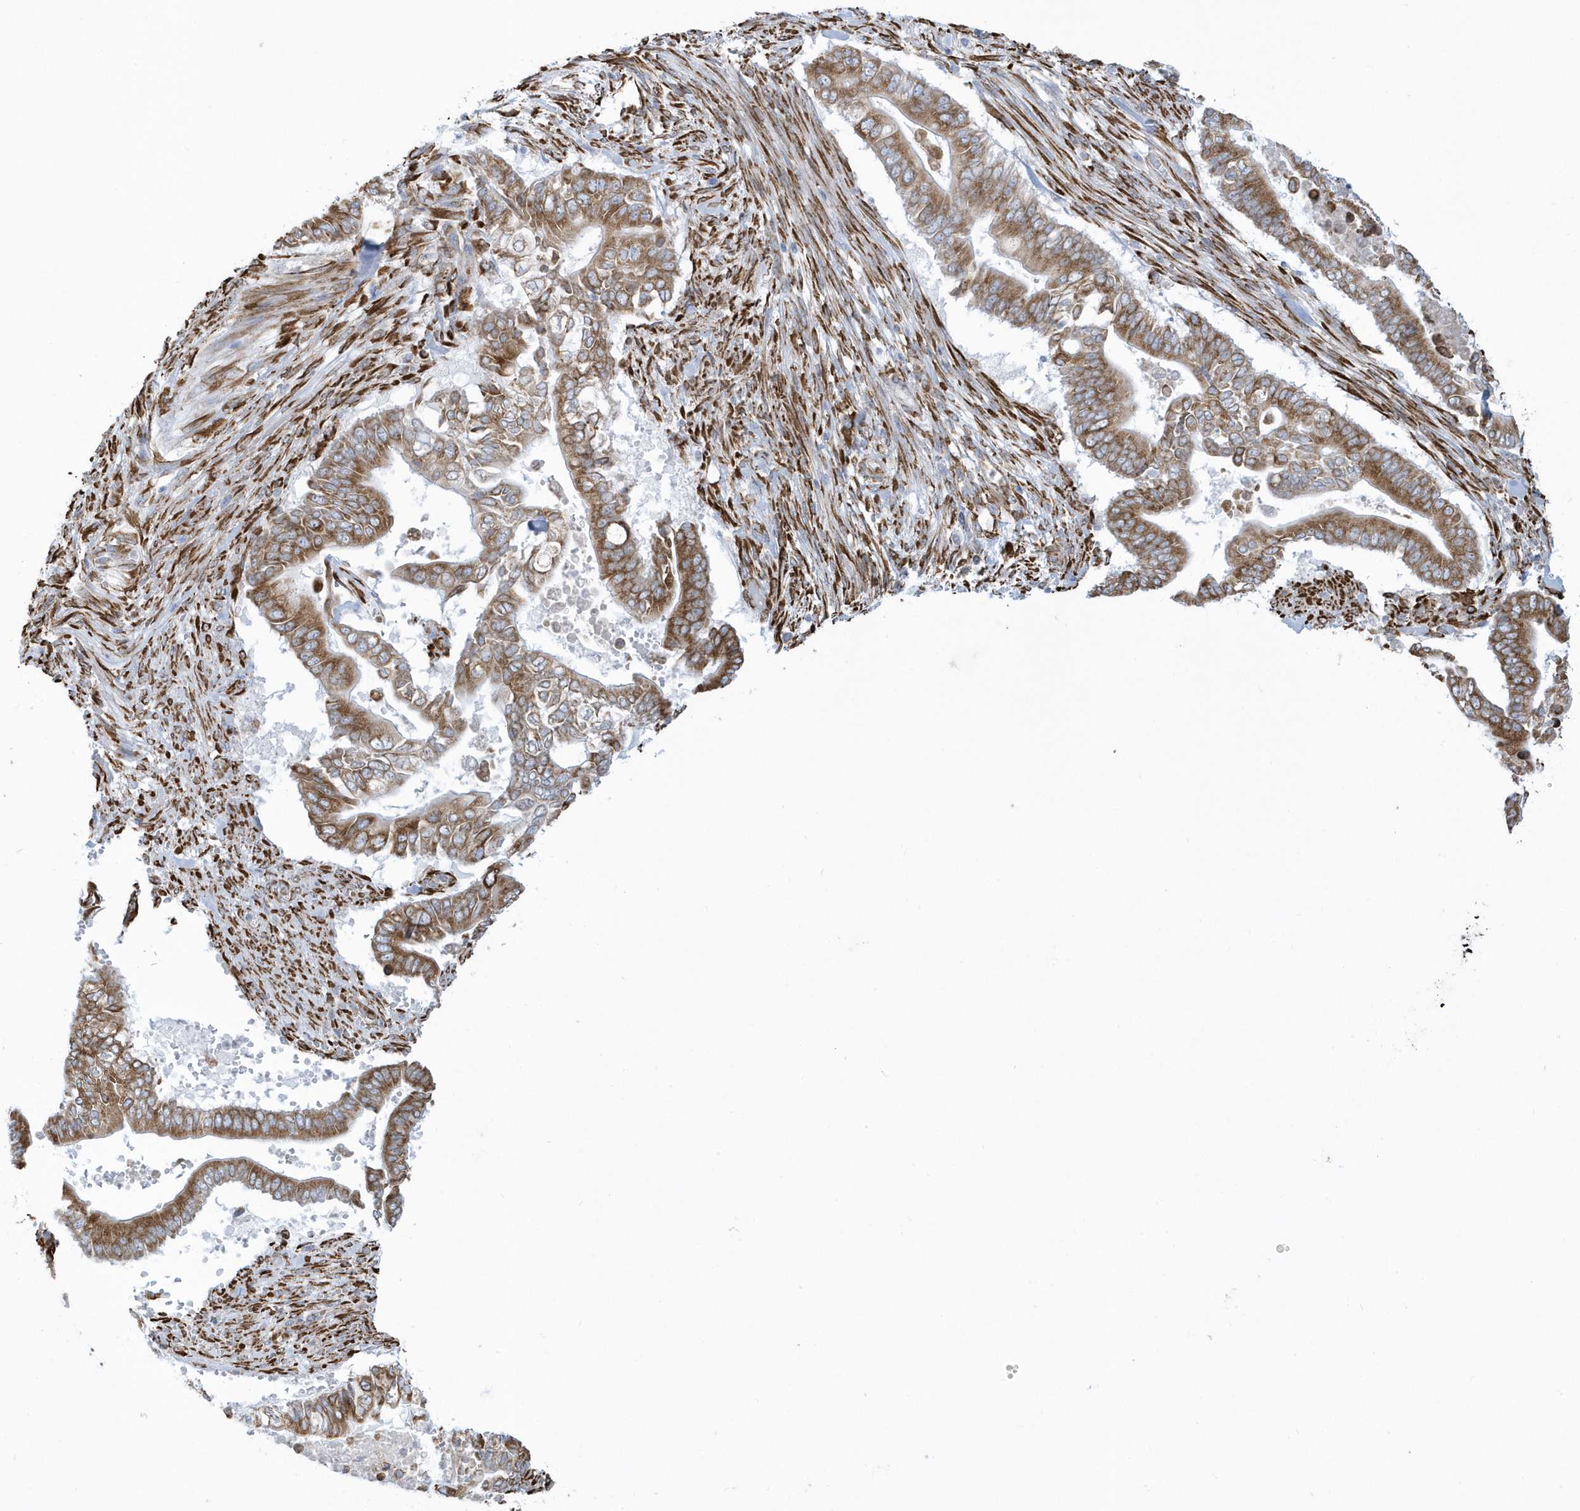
{"staining": {"intensity": "moderate", "quantity": ">75%", "location": "cytoplasmic/membranous"}, "tissue": "pancreatic cancer", "cell_type": "Tumor cells", "image_type": "cancer", "snomed": [{"axis": "morphology", "description": "Adenocarcinoma, NOS"}, {"axis": "topography", "description": "Pancreas"}], "caption": "Approximately >75% of tumor cells in pancreatic cancer demonstrate moderate cytoplasmic/membranous protein staining as visualized by brown immunohistochemical staining.", "gene": "DCAF1", "patient": {"sex": "male", "age": 68}}